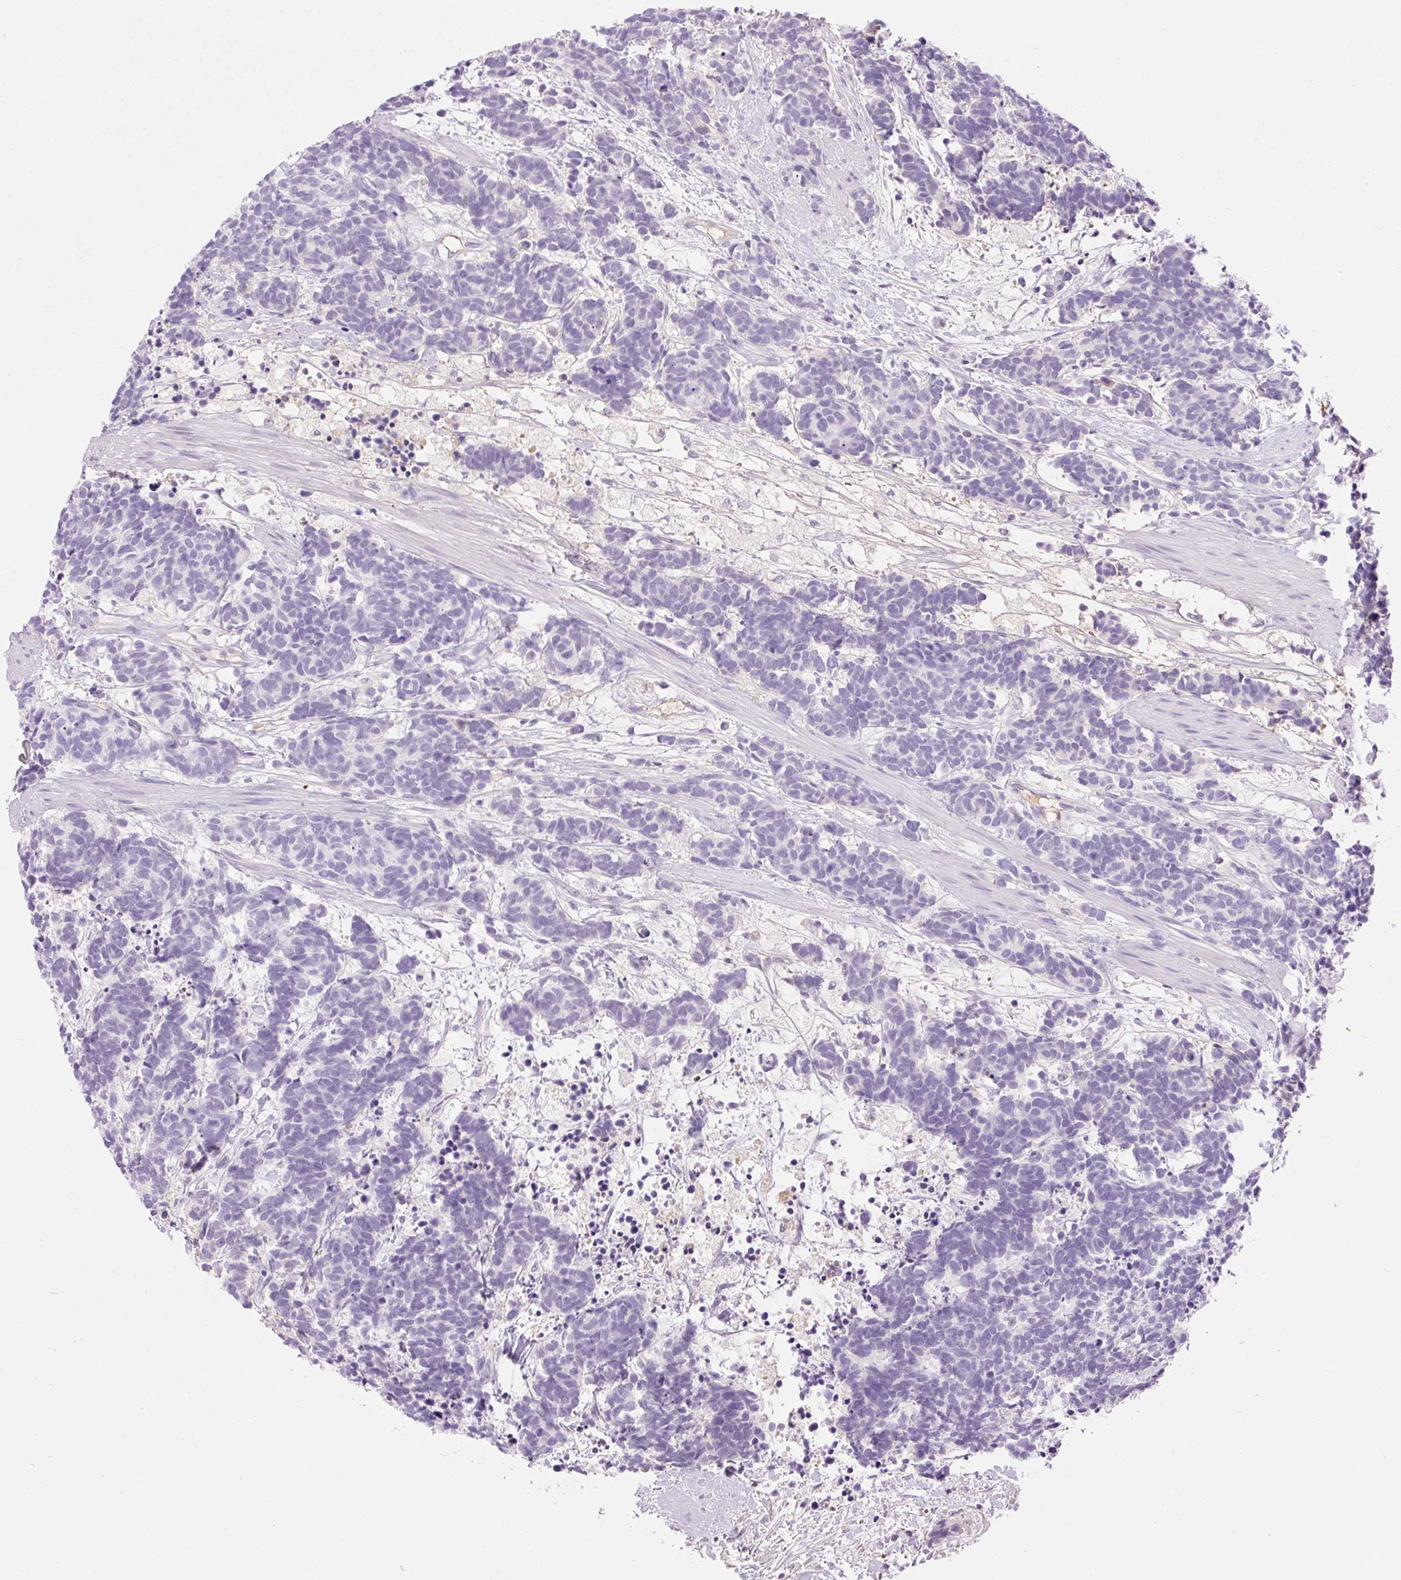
{"staining": {"intensity": "negative", "quantity": "none", "location": "none"}, "tissue": "carcinoid", "cell_type": "Tumor cells", "image_type": "cancer", "snomed": [{"axis": "morphology", "description": "Carcinoma, NOS"}, {"axis": "morphology", "description": "Carcinoid, malignant, NOS"}, {"axis": "topography", "description": "Prostate"}], "caption": "Immunohistochemical staining of carcinoma reveals no significant positivity in tumor cells.", "gene": "PRPF38B", "patient": {"sex": "male", "age": 57}}